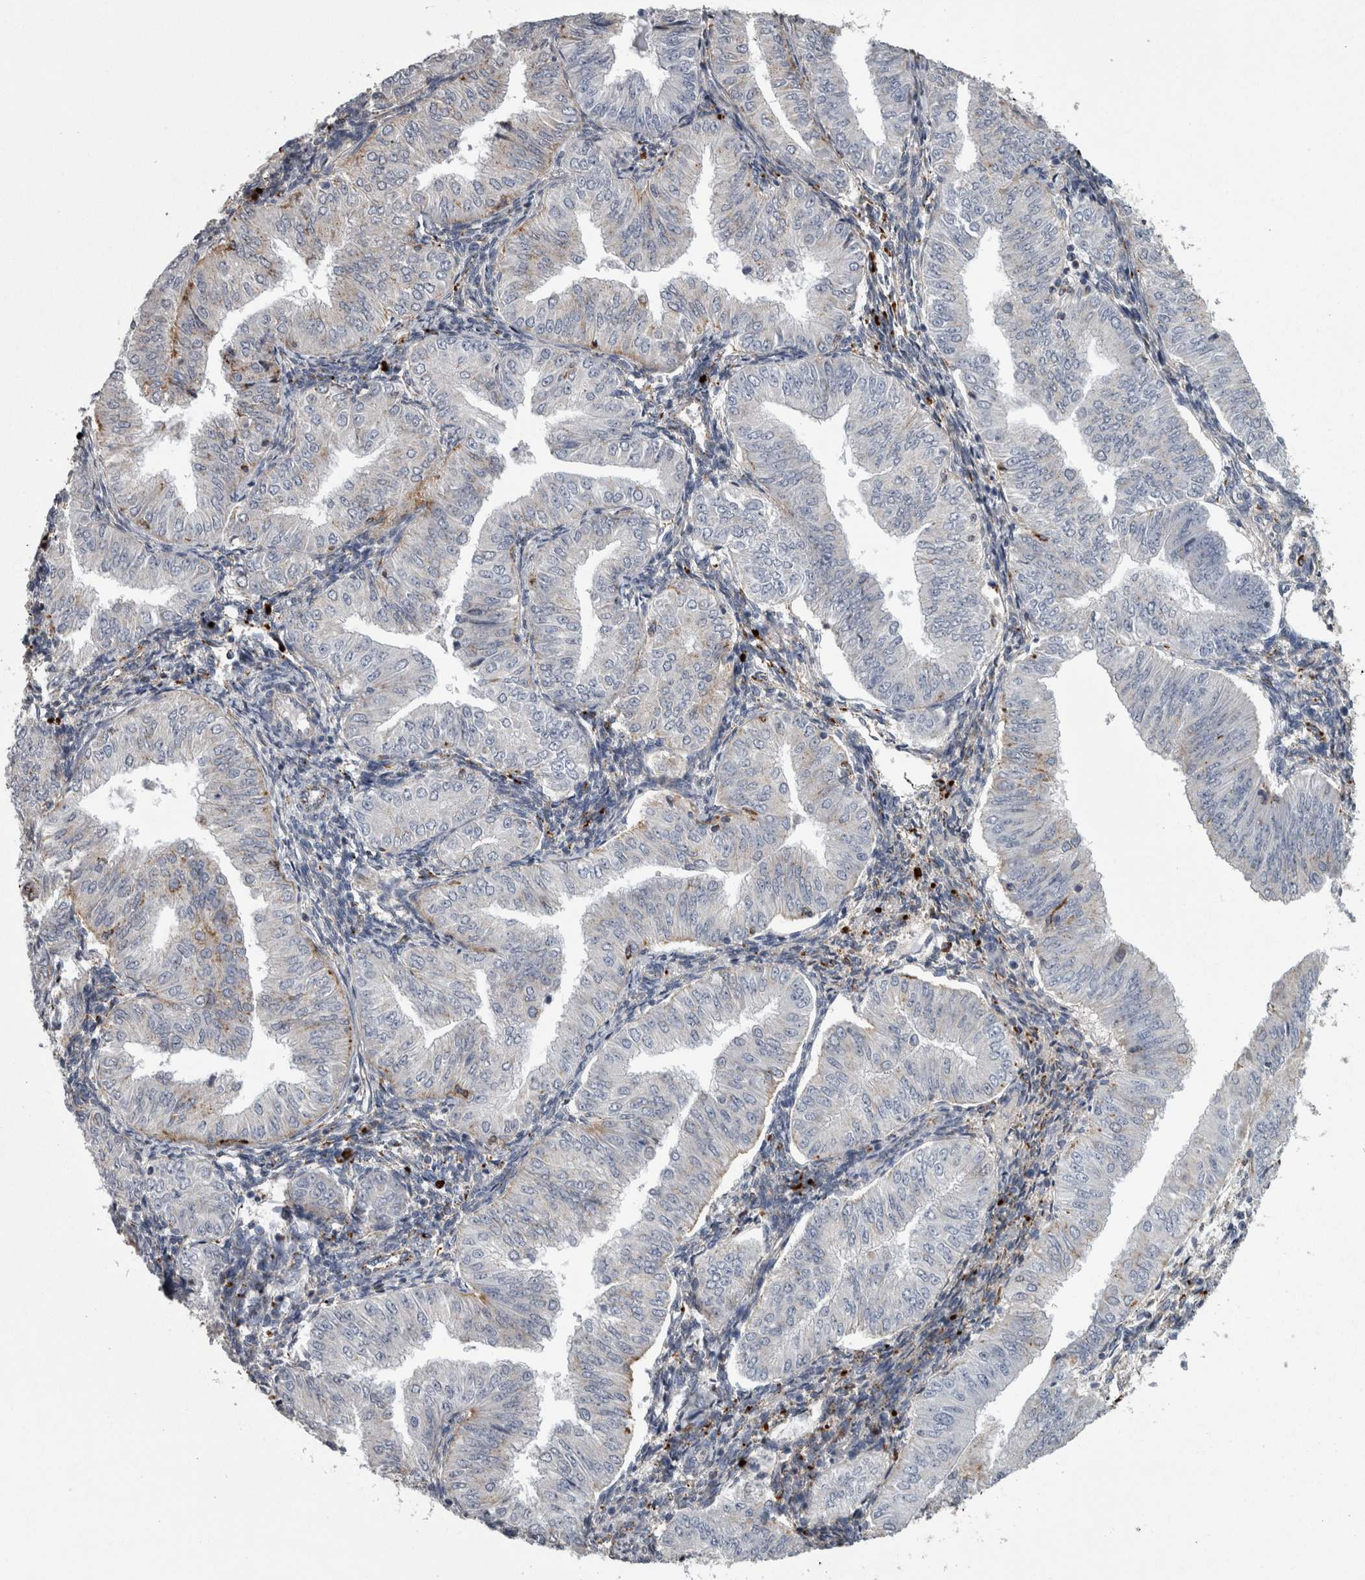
{"staining": {"intensity": "negative", "quantity": "none", "location": "none"}, "tissue": "endometrial cancer", "cell_type": "Tumor cells", "image_type": "cancer", "snomed": [{"axis": "morphology", "description": "Normal tissue, NOS"}, {"axis": "morphology", "description": "Adenocarcinoma, NOS"}, {"axis": "topography", "description": "Endometrium"}], "caption": "Endometrial adenocarcinoma stained for a protein using IHC demonstrates no expression tumor cells.", "gene": "DPP7", "patient": {"sex": "female", "age": 53}}